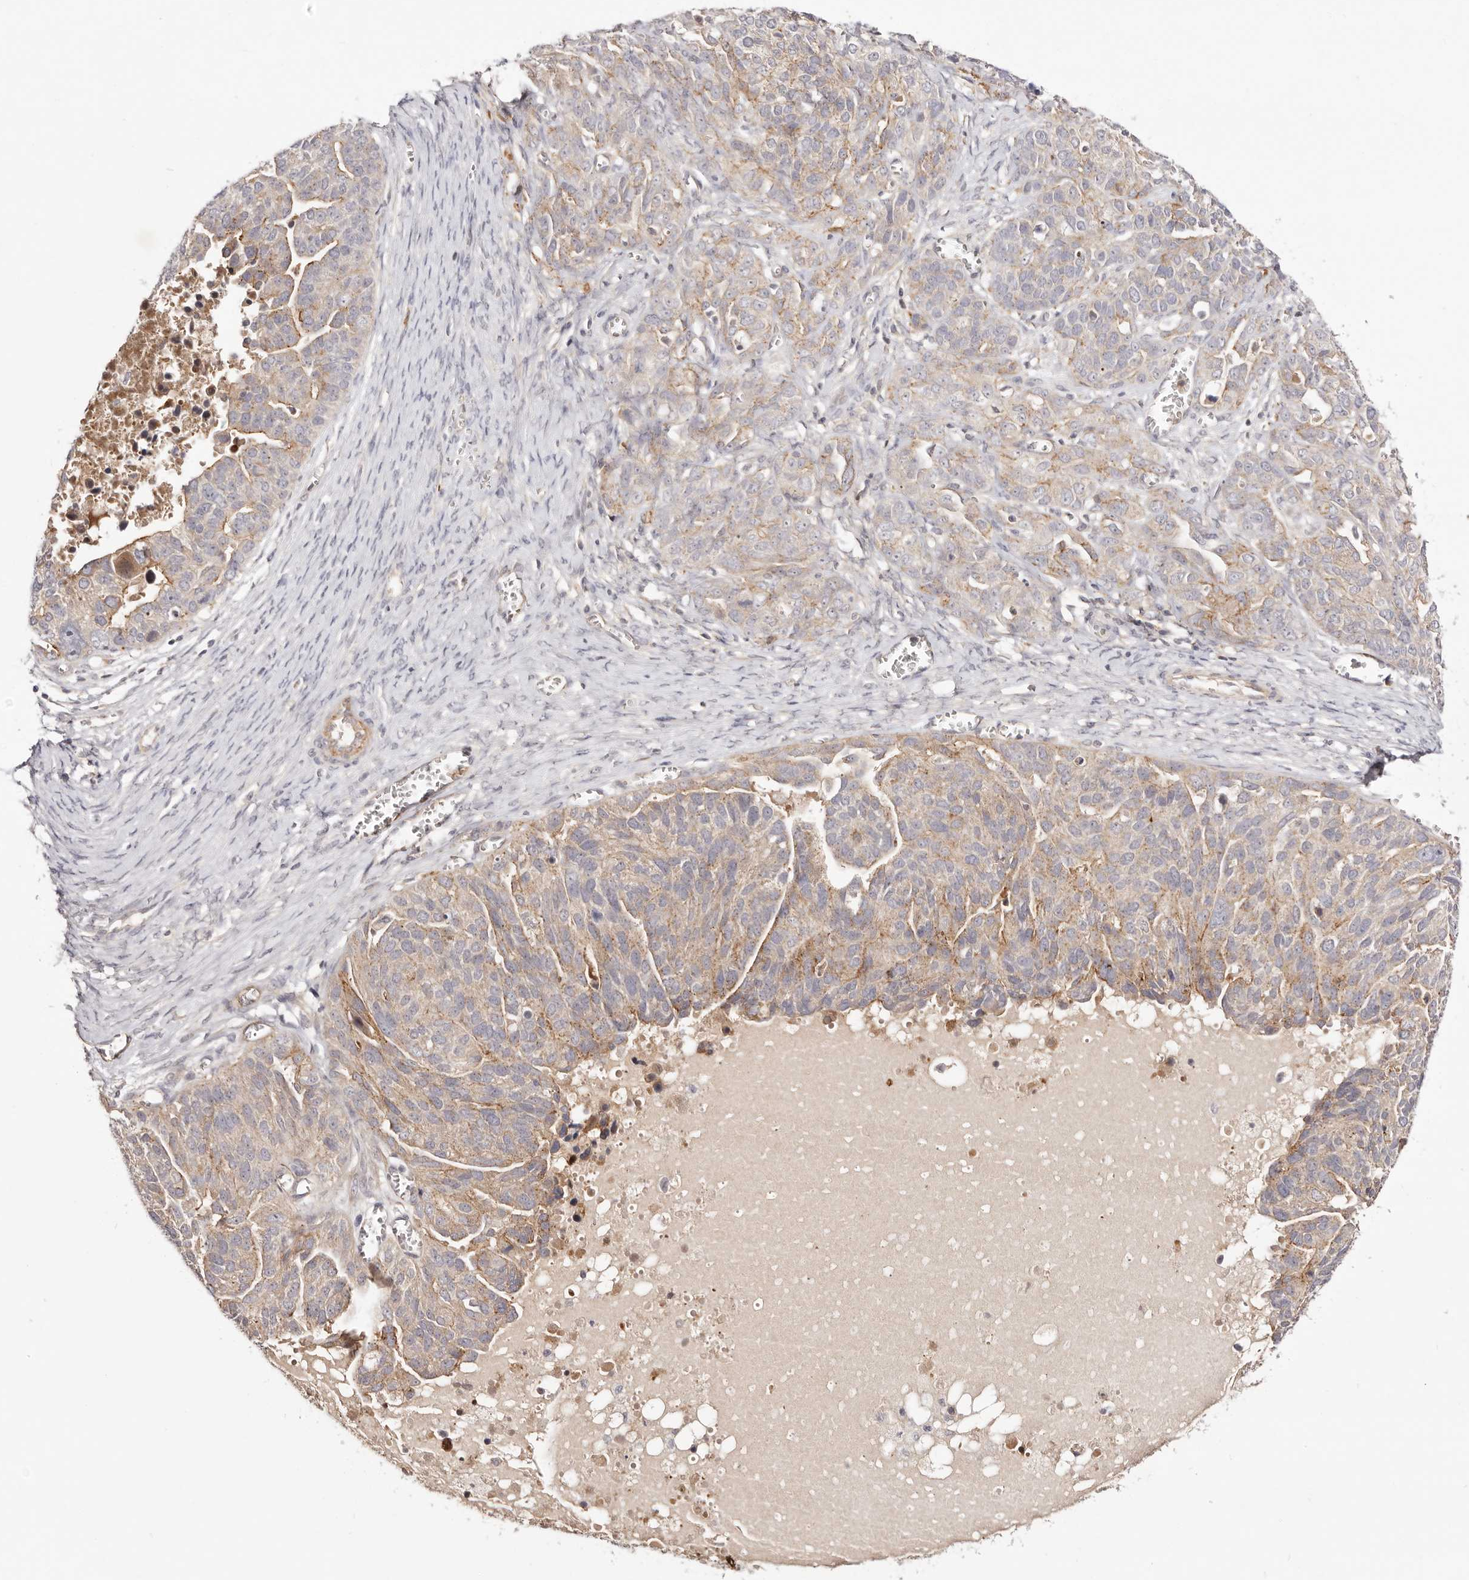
{"staining": {"intensity": "moderate", "quantity": ">75%", "location": "cytoplasmic/membranous"}, "tissue": "ovarian cancer", "cell_type": "Tumor cells", "image_type": "cancer", "snomed": [{"axis": "morphology", "description": "Cystadenocarcinoma, serous, NOS"}, {"axis": "topography", "description": "Ovary"}], "caption": "Protein positivity by immunohistochemistry demonstrates moderate cytoplasmic/membranous staining in about >75% of tumor cells in ovarian serous cystadenocarcinoma. The protein is stained brown, and the nuclei are stained in blue (DAB IHC with brightfield microscopy, high magnification).", "gene": "SLC35B2", "patient": {"sex": "female", "age": 44}}